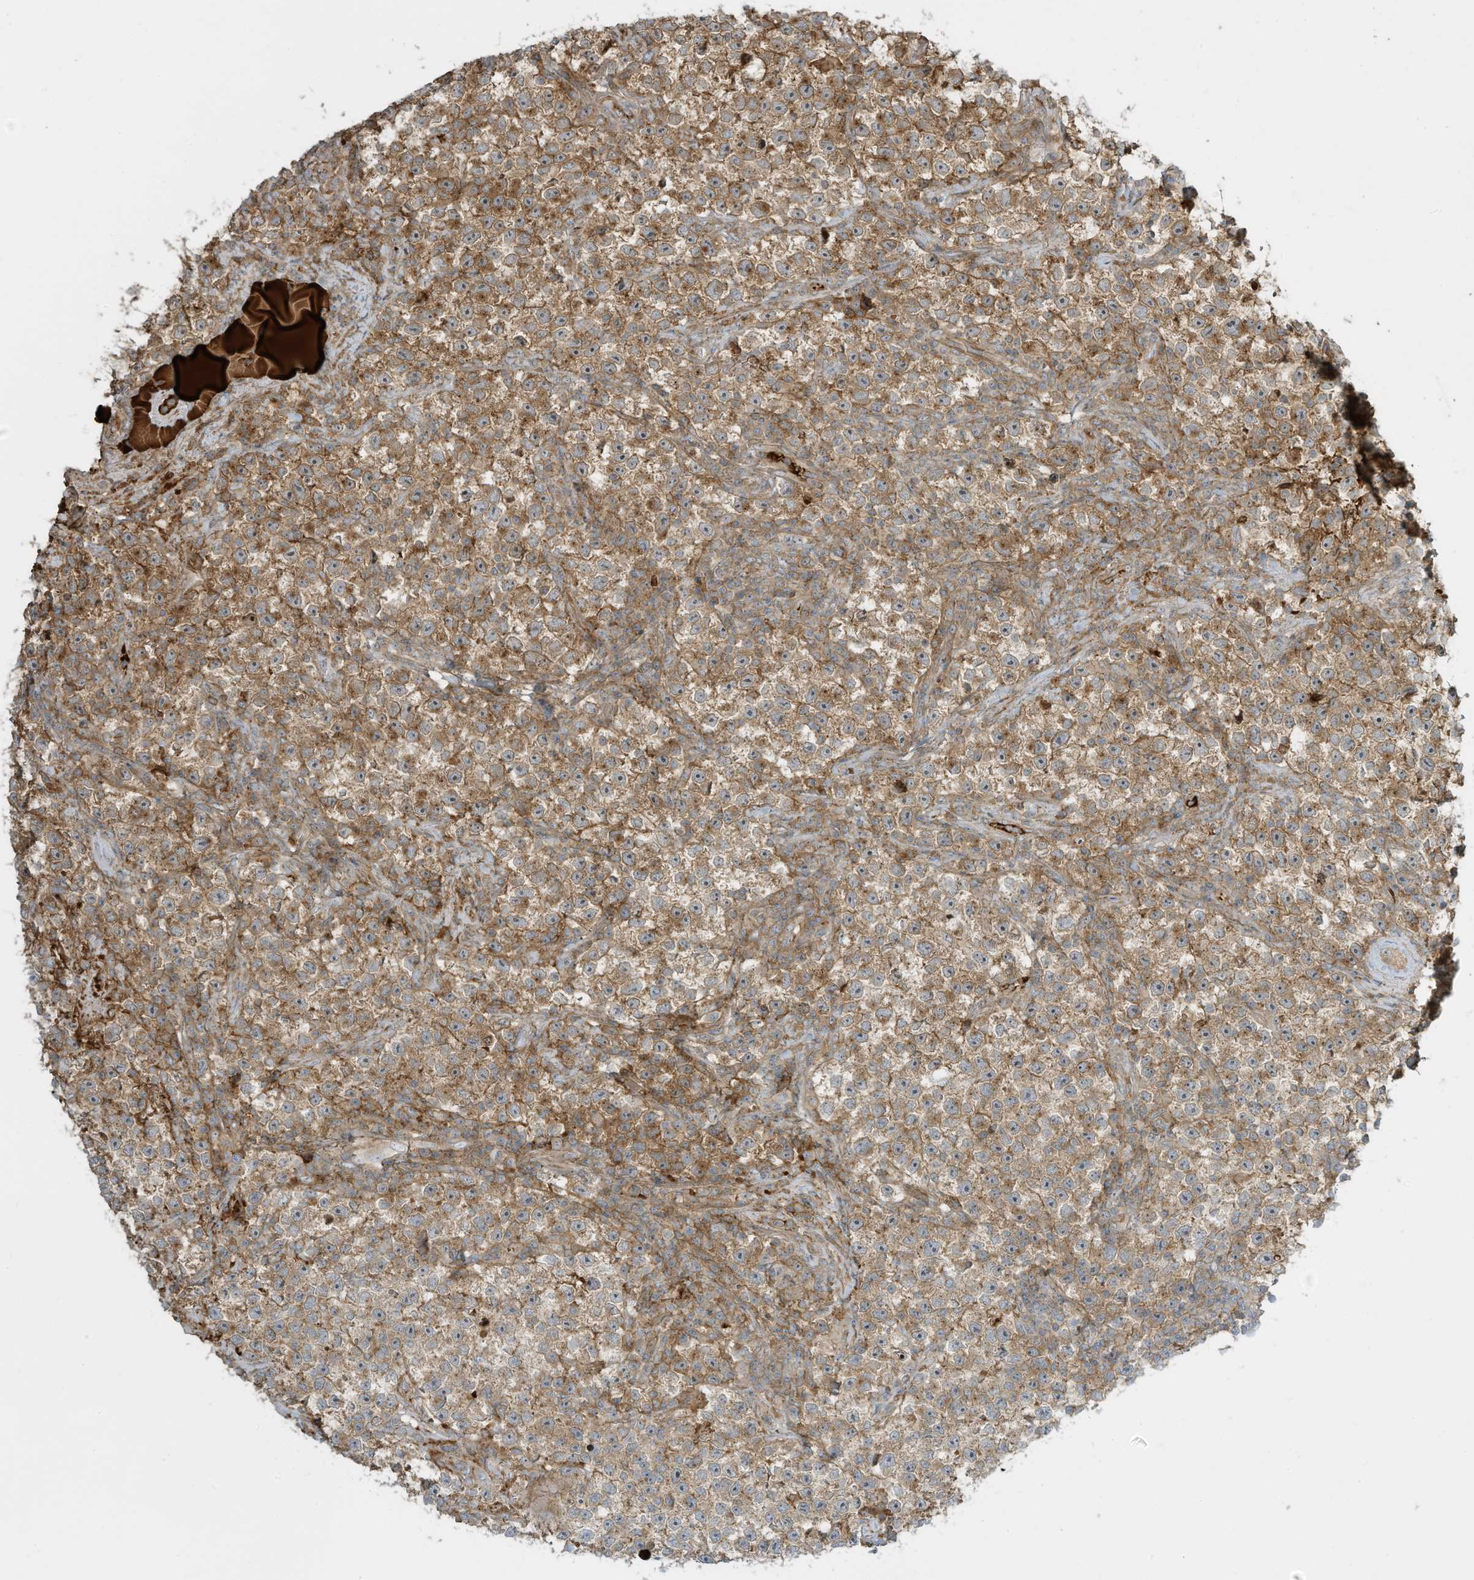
{"staining": {"intensity": "moderate", "quantity": ">75%", "location": "cytoplasmic/membranous"}, "tissue": "testis cancer", "cell_type": "Tumor cells", "image_type": "cancer", "snomed": [{"axis": "morphology", "description": "Seminoma, NOS"}, {"axis": "topography", "description": "Testis"}], "caption": "Immunohistochemistry (IHC) of human seminoma (testis) demonstrates medium levels of moderate cytoplasmic/membranous staining in approximately >75% of tumor cells. (DAB (3,3'-diaminobenzidine) = brown stain, brightfield microscopy at high magnification).", "gene": "ENTR1", "patient": {"sex": "male", "age": 22}}